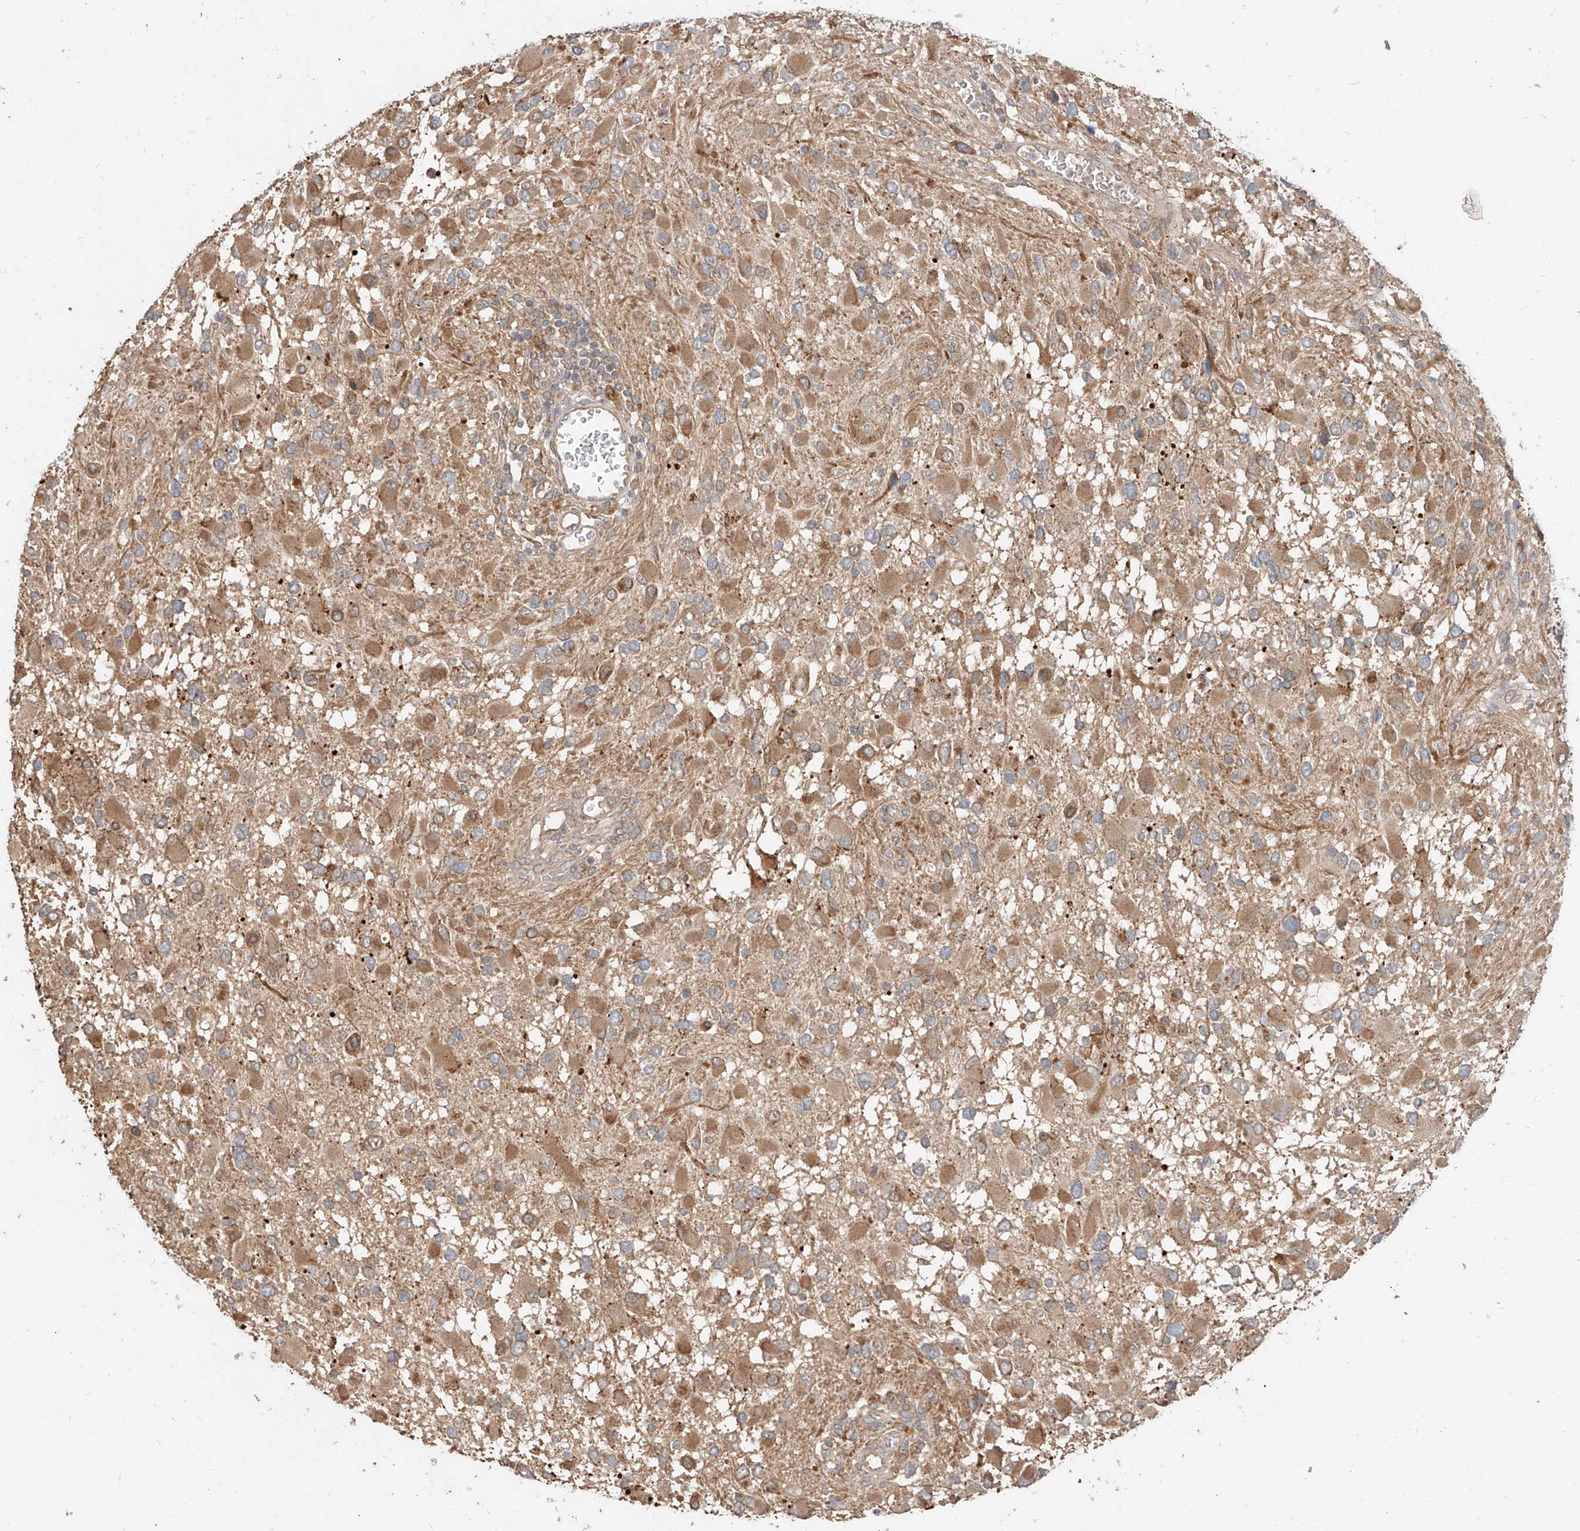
{"staining": {"intensity": "moderate", "quantity": ">75%", "location": "cytoplasmic/membranous"}, "tissue": "glioma", "cell_type": "Tumor cells", "image_type": "cancer", "snomed": [{"axis": "morphology", "description": "Glioma, malignant, High grade"}, {"axis": "topography", "description": "Brain"}], "caption": "Protein staining of malignant glioma (high-grade) tissue reveals moderate cytoplasmic/membranous positivity in about >75% of tumor cells. The protein is shown in brown color, while the nuclei are stained blue.", "gene": "STX19", "patient": {"sex": "male", "age": 53}}